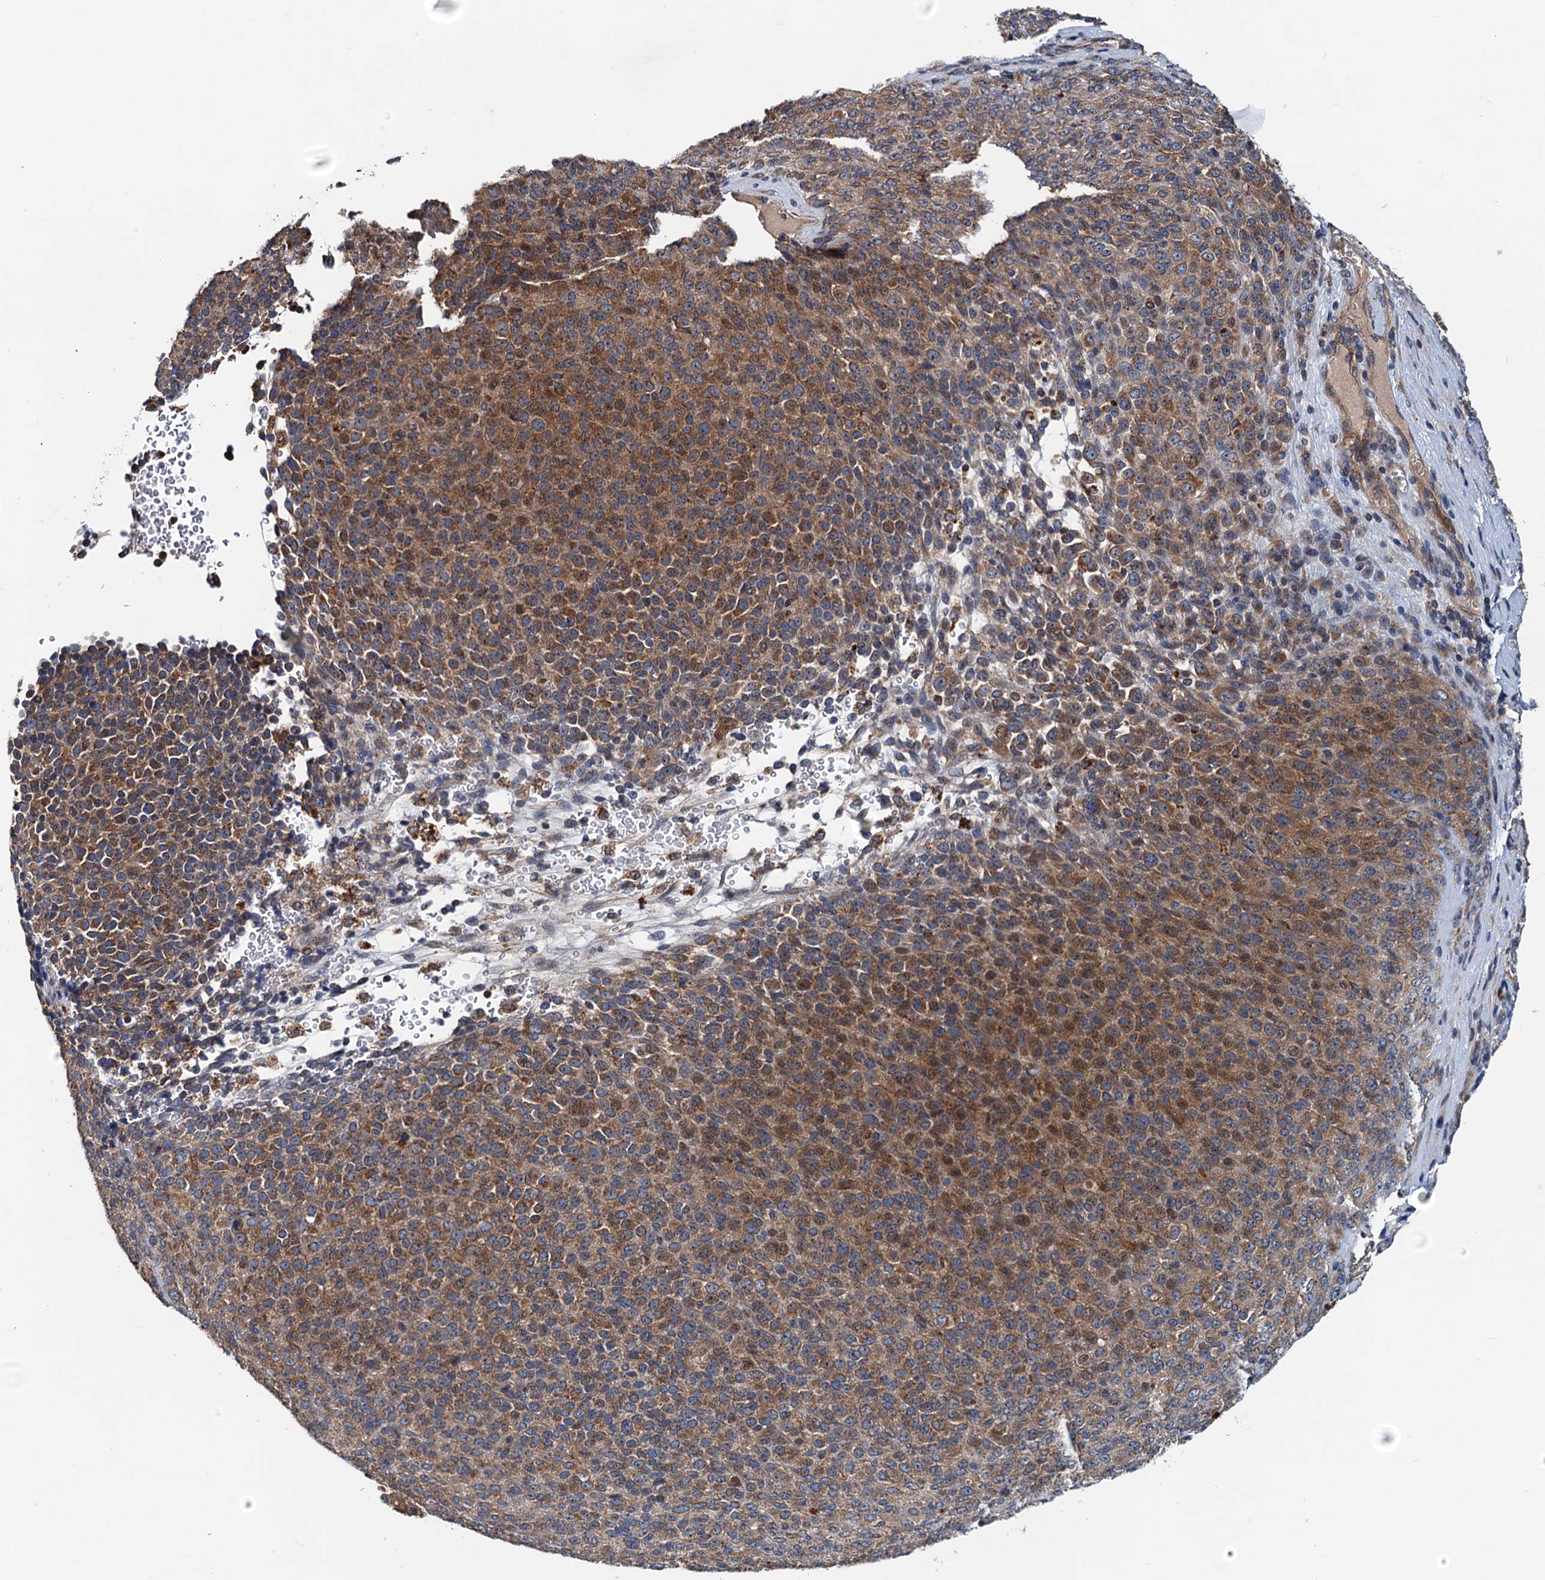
{"staining": {"intensity": "moderate", "quantity": ">75%", "location": "cytoplasmic/membranous"}, "tissue": "melanoma", "cell_type": "Tumor cells", "image_type": "cancer", "snomed": [{"axis": "morphology", "description": "Malignant melanoma, Metastatic site"}, {"axis": "topography", "description": "Brain"}], "caption": "An immunohistochemistry photomicrograph of neoplastic tissue is shown. Protein staining in brown shows moderate cytoplasmic/membranous positivity in malignant melanoma (metastatic site) within tumor cells. The protein of interest is stained brown, and the nuclei are stained in blue (DAB (3,3'-diaminobenzidine) IHC with brightfield microscopy, high magnification).", "gene": "EFL1", "patient": {"sex": "female", "age": 56}}